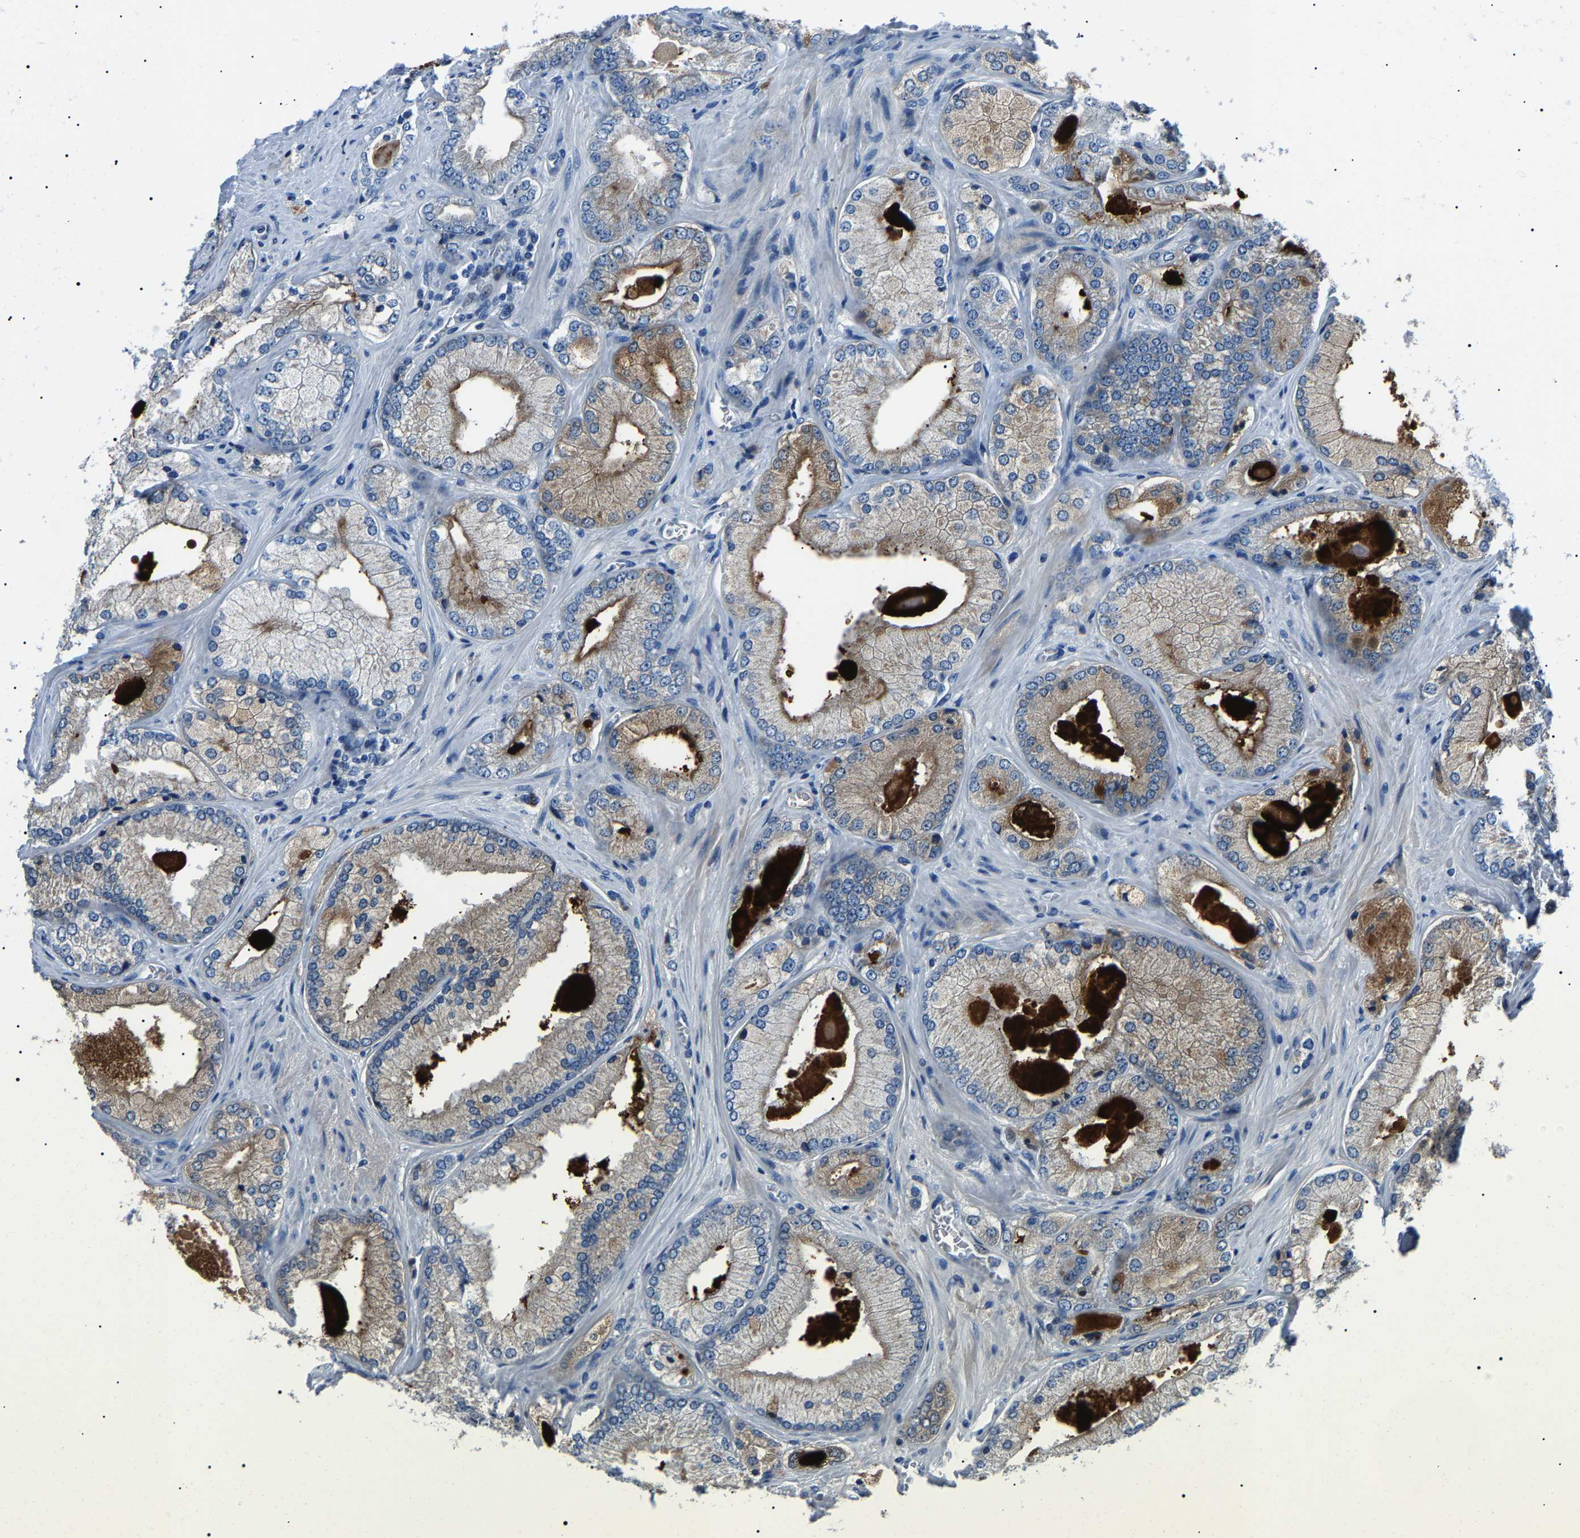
{"staining": {"intensity": "moderate", "quantity": "<25%", "location": "cytoplasmic/membranous"}, "tissue": "prostate cancer", "cell_type": "Tumor cells", "image_type": "cancer", "snomed": [{"axis": "morphology", "description": "Adenocarcinoma, Low grade"}, {"axis": "topography", "description": "Prostate"}], "caption": "Adenocarcinoma (low-grade) (prostate) stained for a protein demonstrates moderate cytoplasmic/membranous positivity in tumor cells. Nuclei are stained in blue.", "gene": "KLK15", "patient": {"sex": "male", "age": 65}}